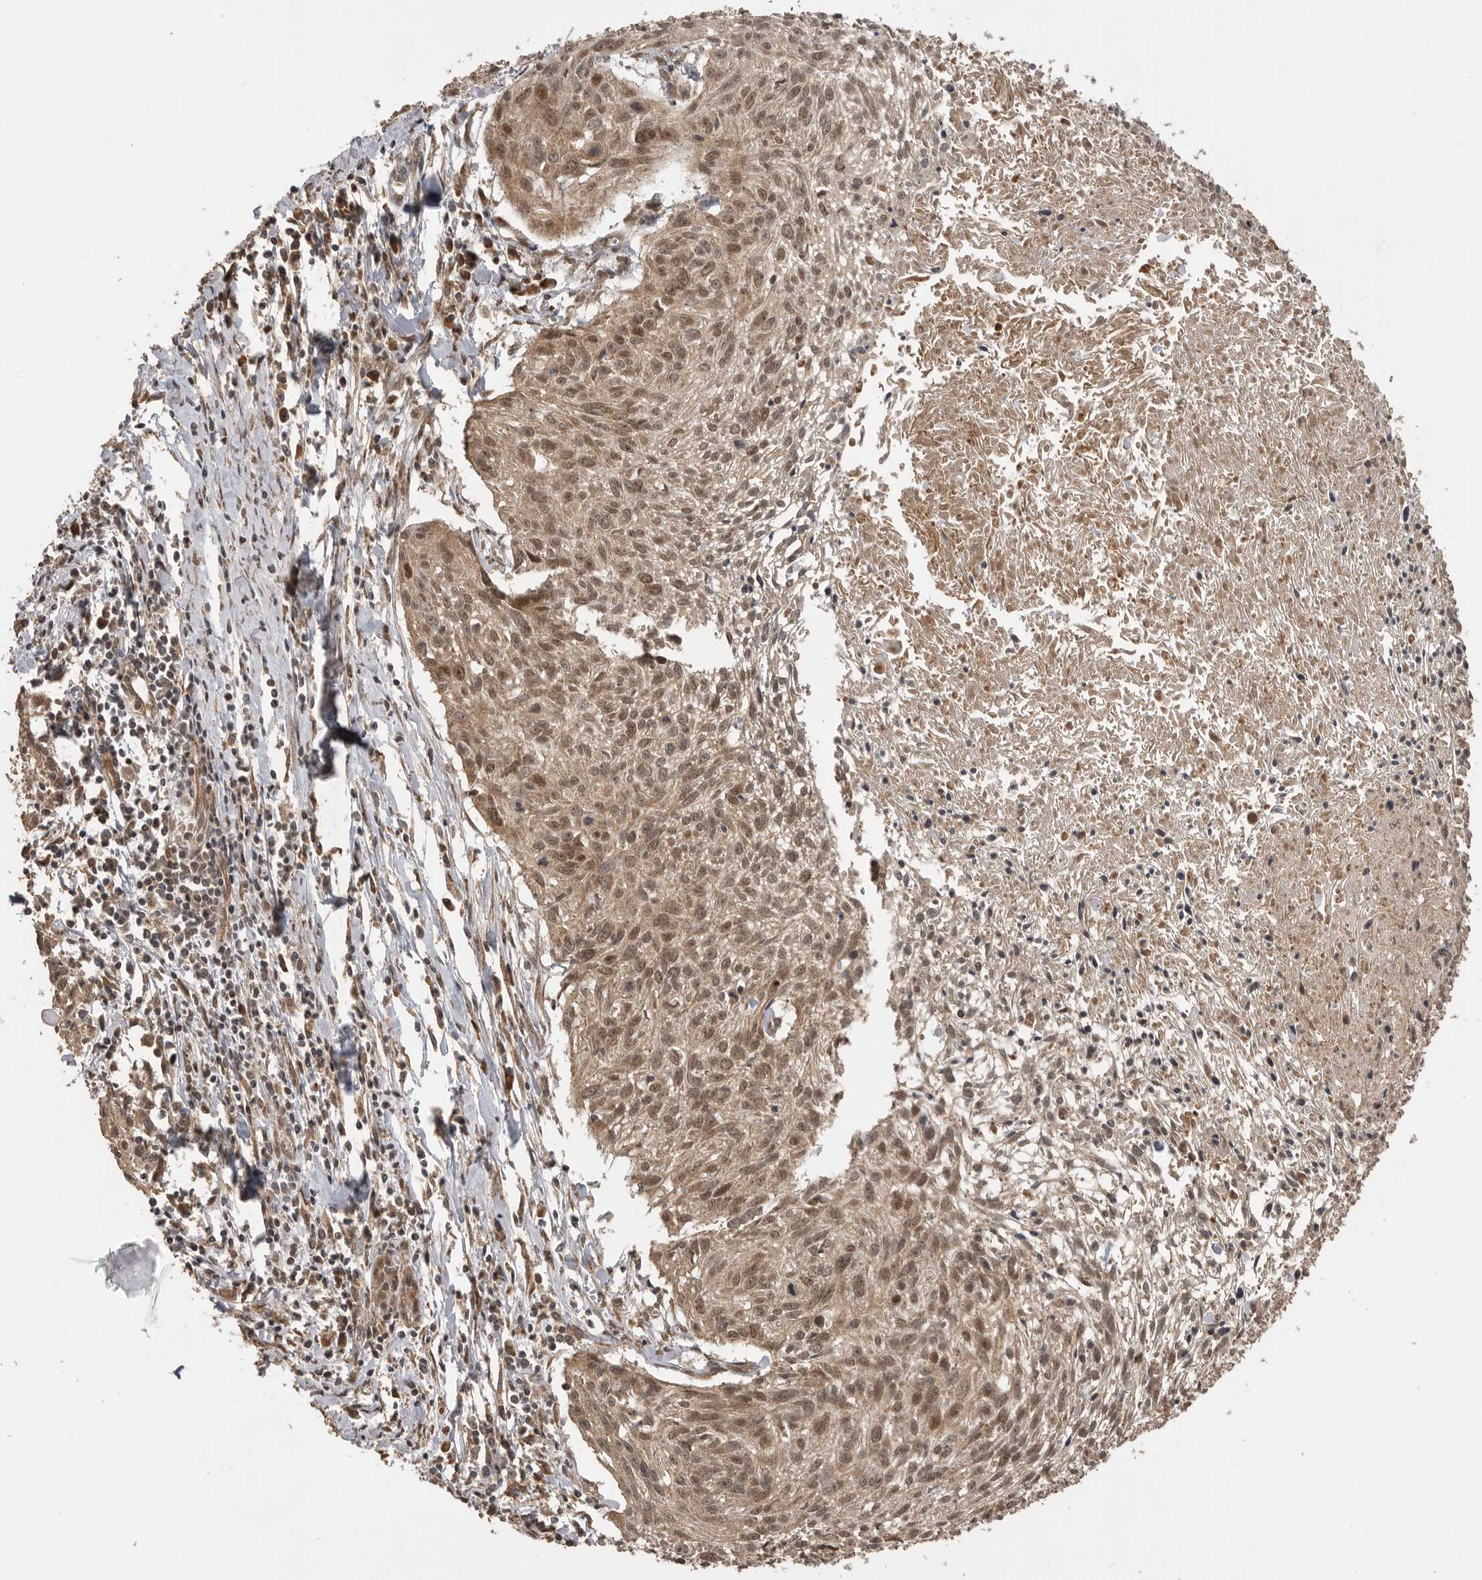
{"staining": {"intensity": "moderate", "quantity": ">75%", "location": "nuclear"}, "tissue": "cervical cancer", "cell_type": "Tumor cells", "image_type": "cancer", "snomed": [{"axis": "morphology", "description": "Squamous cell carcinoma, NOS"}, {"axis": "topography", "description": "Cervix"}], "caption": "There is medium levels of moderate nuclear expression in tumor cells of cervical cancer, as demonstrated by immunohistochemical staining (brown color).", "gene": "BOC", "patient": {"sex": "female", "age": 51}}